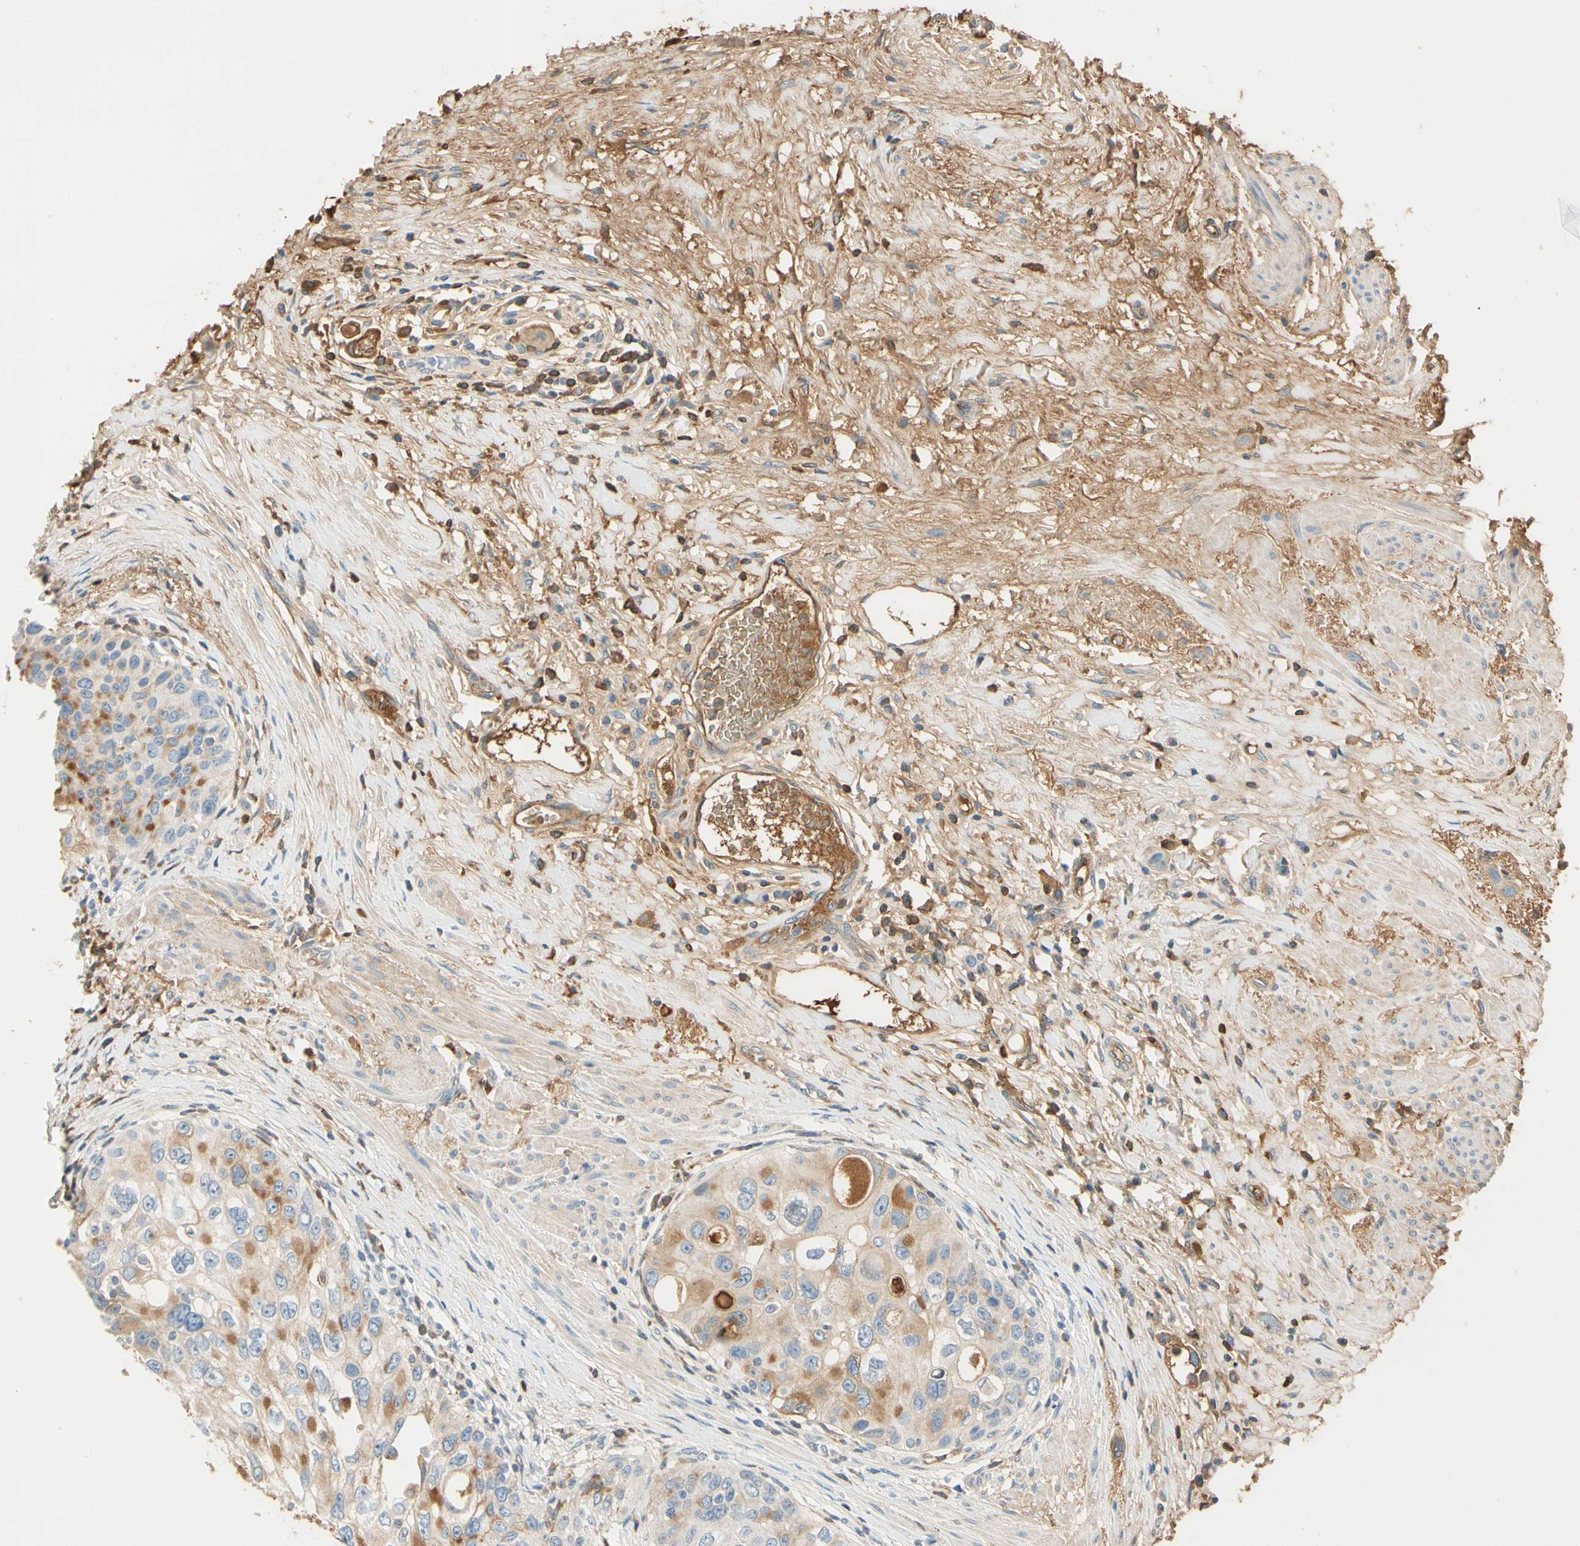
{"staining": {"intensity": "moderate", "quantity": ">75%", "location": "cytoplasmic/membranous"}, "tissue": "urothelial cancer", "cell_type": "Tumor cells", "image_type": "cancer", "snomed": [{"axis": "morphology", "description": "Urothelial carcinoma, High grade"}, {"axis": "topography", "description": "Urinary bladder"}], "caption": "Moderate cytoplasmic/membranous staining is identified in about >75% of tumor cells in urothelial cancer.", "gene": "LAMB3", "patient": {"sex": "female", "age": 56}}